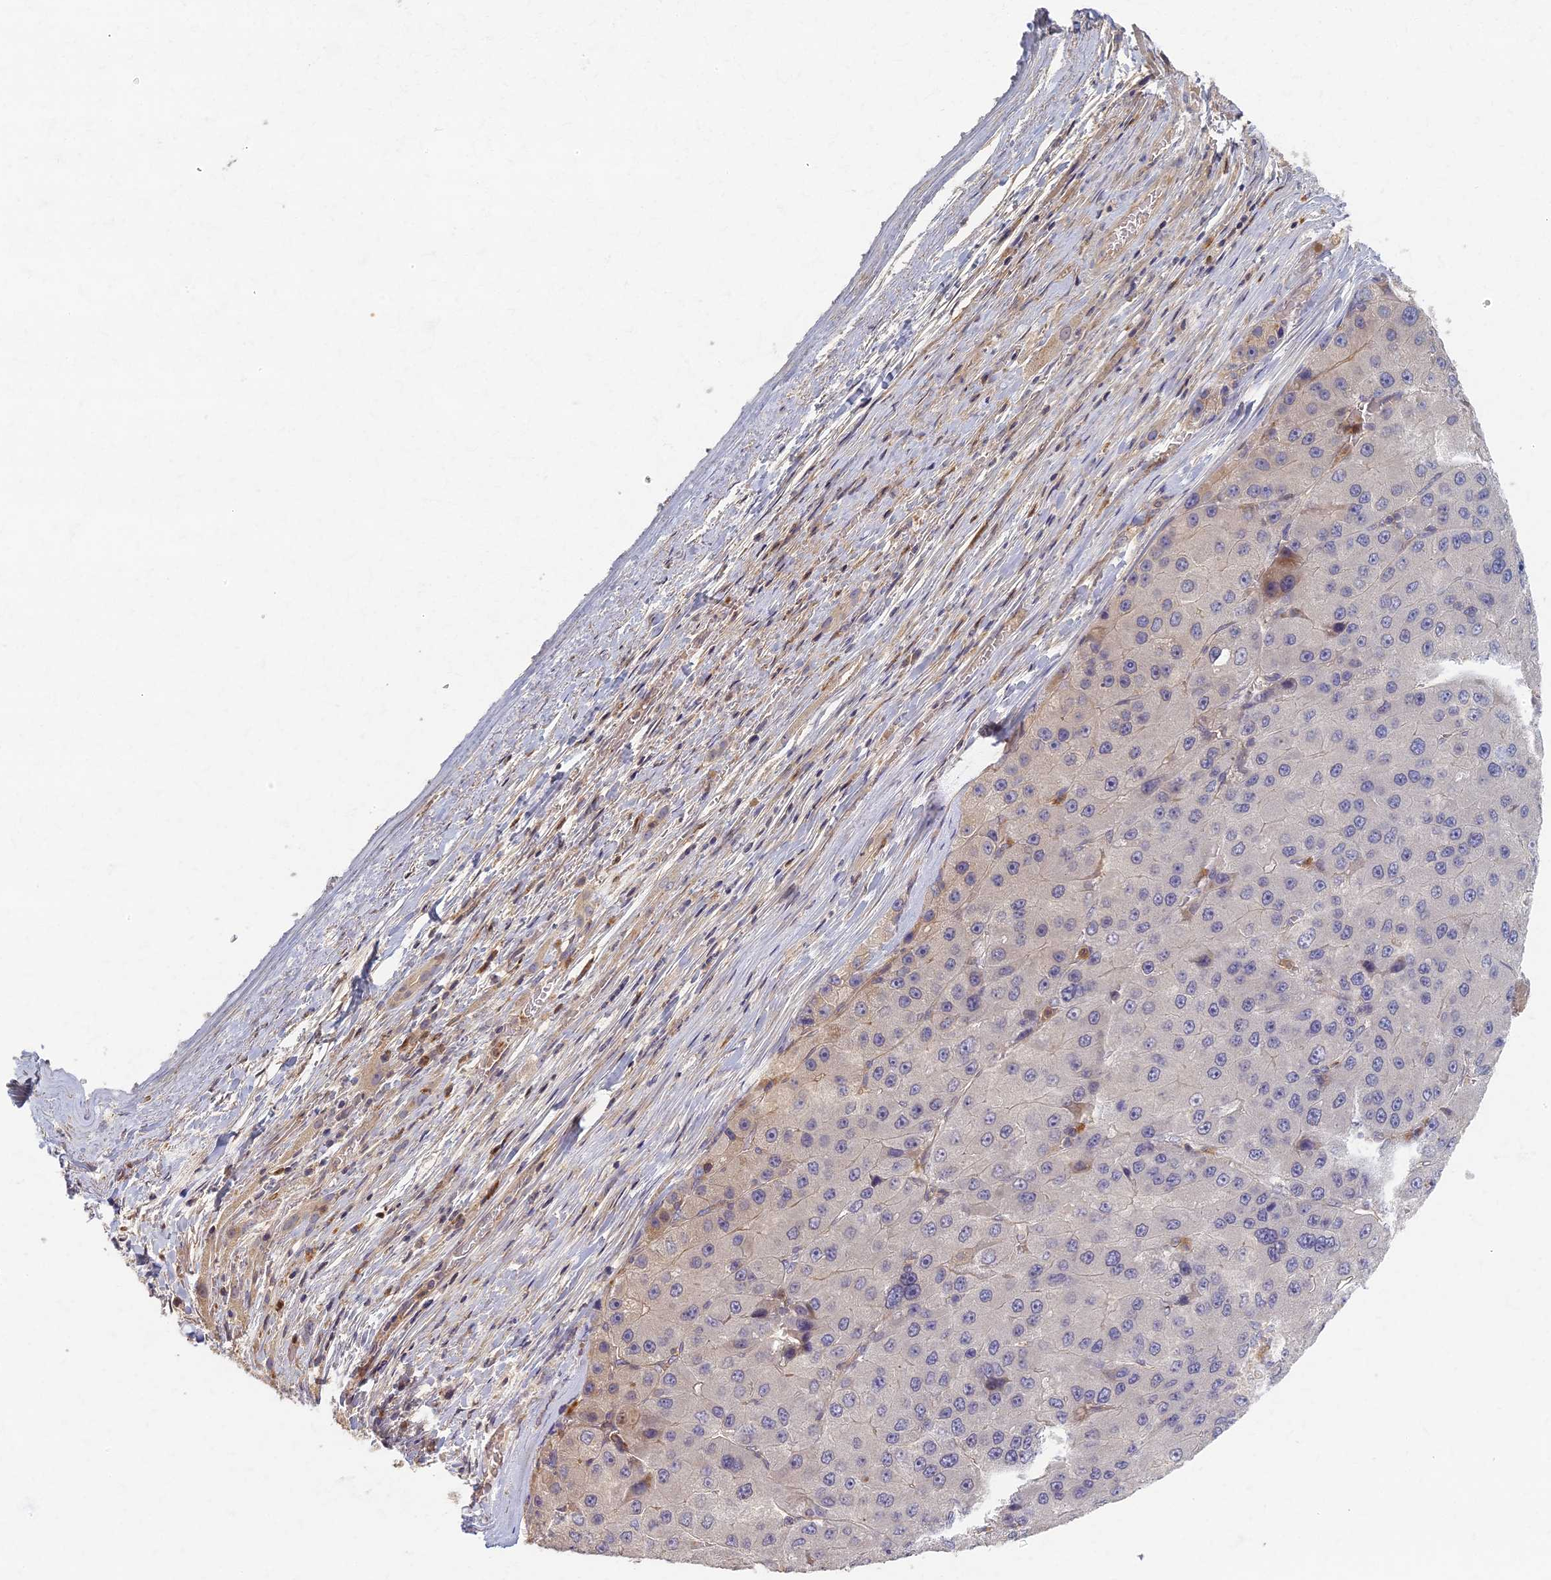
{"staining": {"intensity": "negative", "quantity": "none", "location": "none"}, "tissue": "liver cancer", "cell_type": "Tumor cells", "image_type": "cancer", "snomed": [{"axis": "morphology", "description": "Carcinoma, Hepatocellular, NOS"}, {"axis": "topography", "description": "Liver"}], "caption": "Liver cancer (hepatocellular carcinoma) was stained to show a protein in brown. There is no significant positivity in tumor cells.", "gene": "AP4E1", "patient": {"sex": "female", "age": 73}}